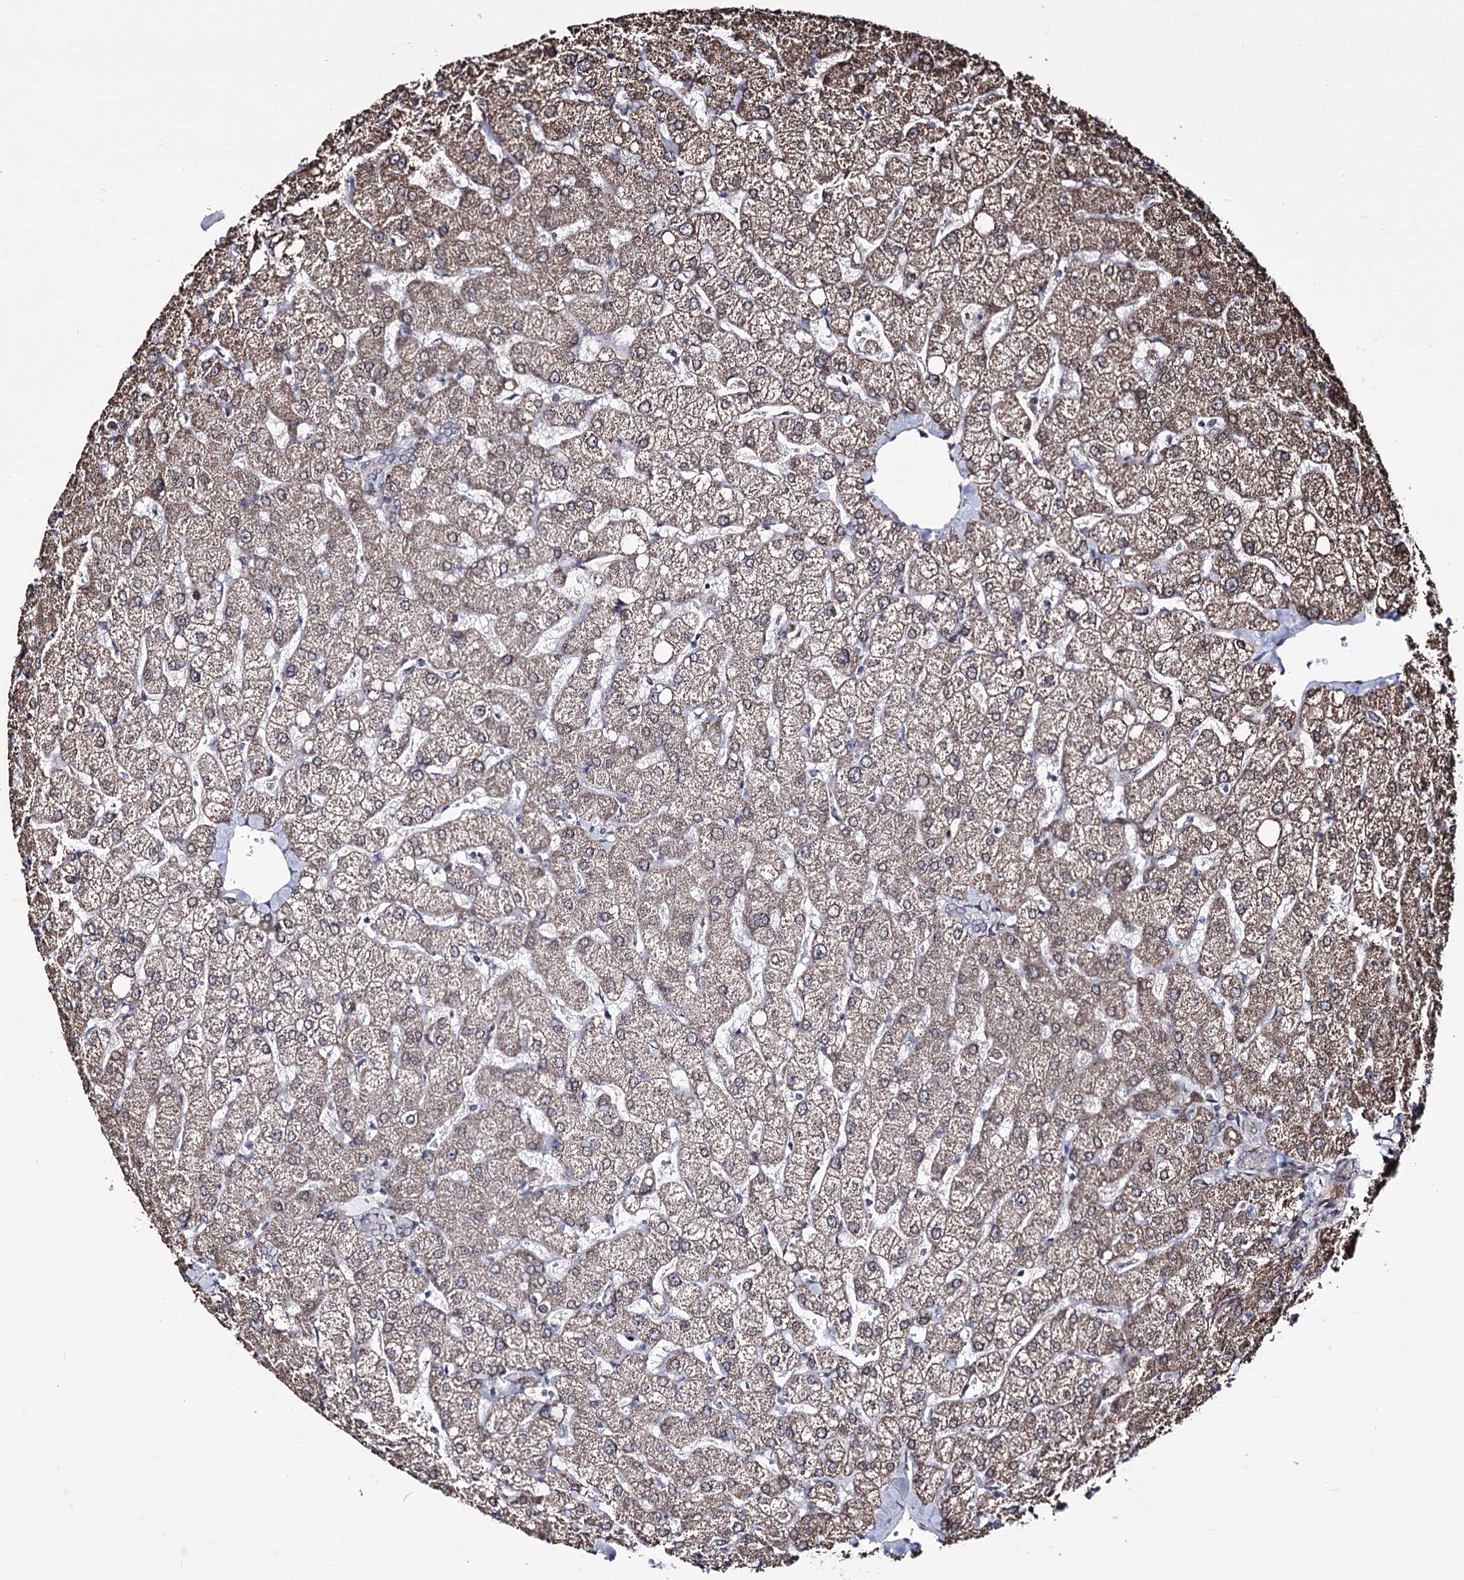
{"staining": {"intensity": "negative", "quantity": "none", "location": "none"}, "tissue": "liver", "cell_type": "Cholangiocytes", "image_type": "normal", "snomed": [{"axis": "morphology", "description": "Normal tissue, NOS"}, {"axis": "topography", "description": "Liver"}], "caption": "High magnification brightfield microscopy of normal liver stained with DAB (brown) and counterstained with hematoxylin (blue): cholangiocytes show no significant positivity.", "gene": "CREB3L4", "patient": {"sex": "female", "age": 54}}